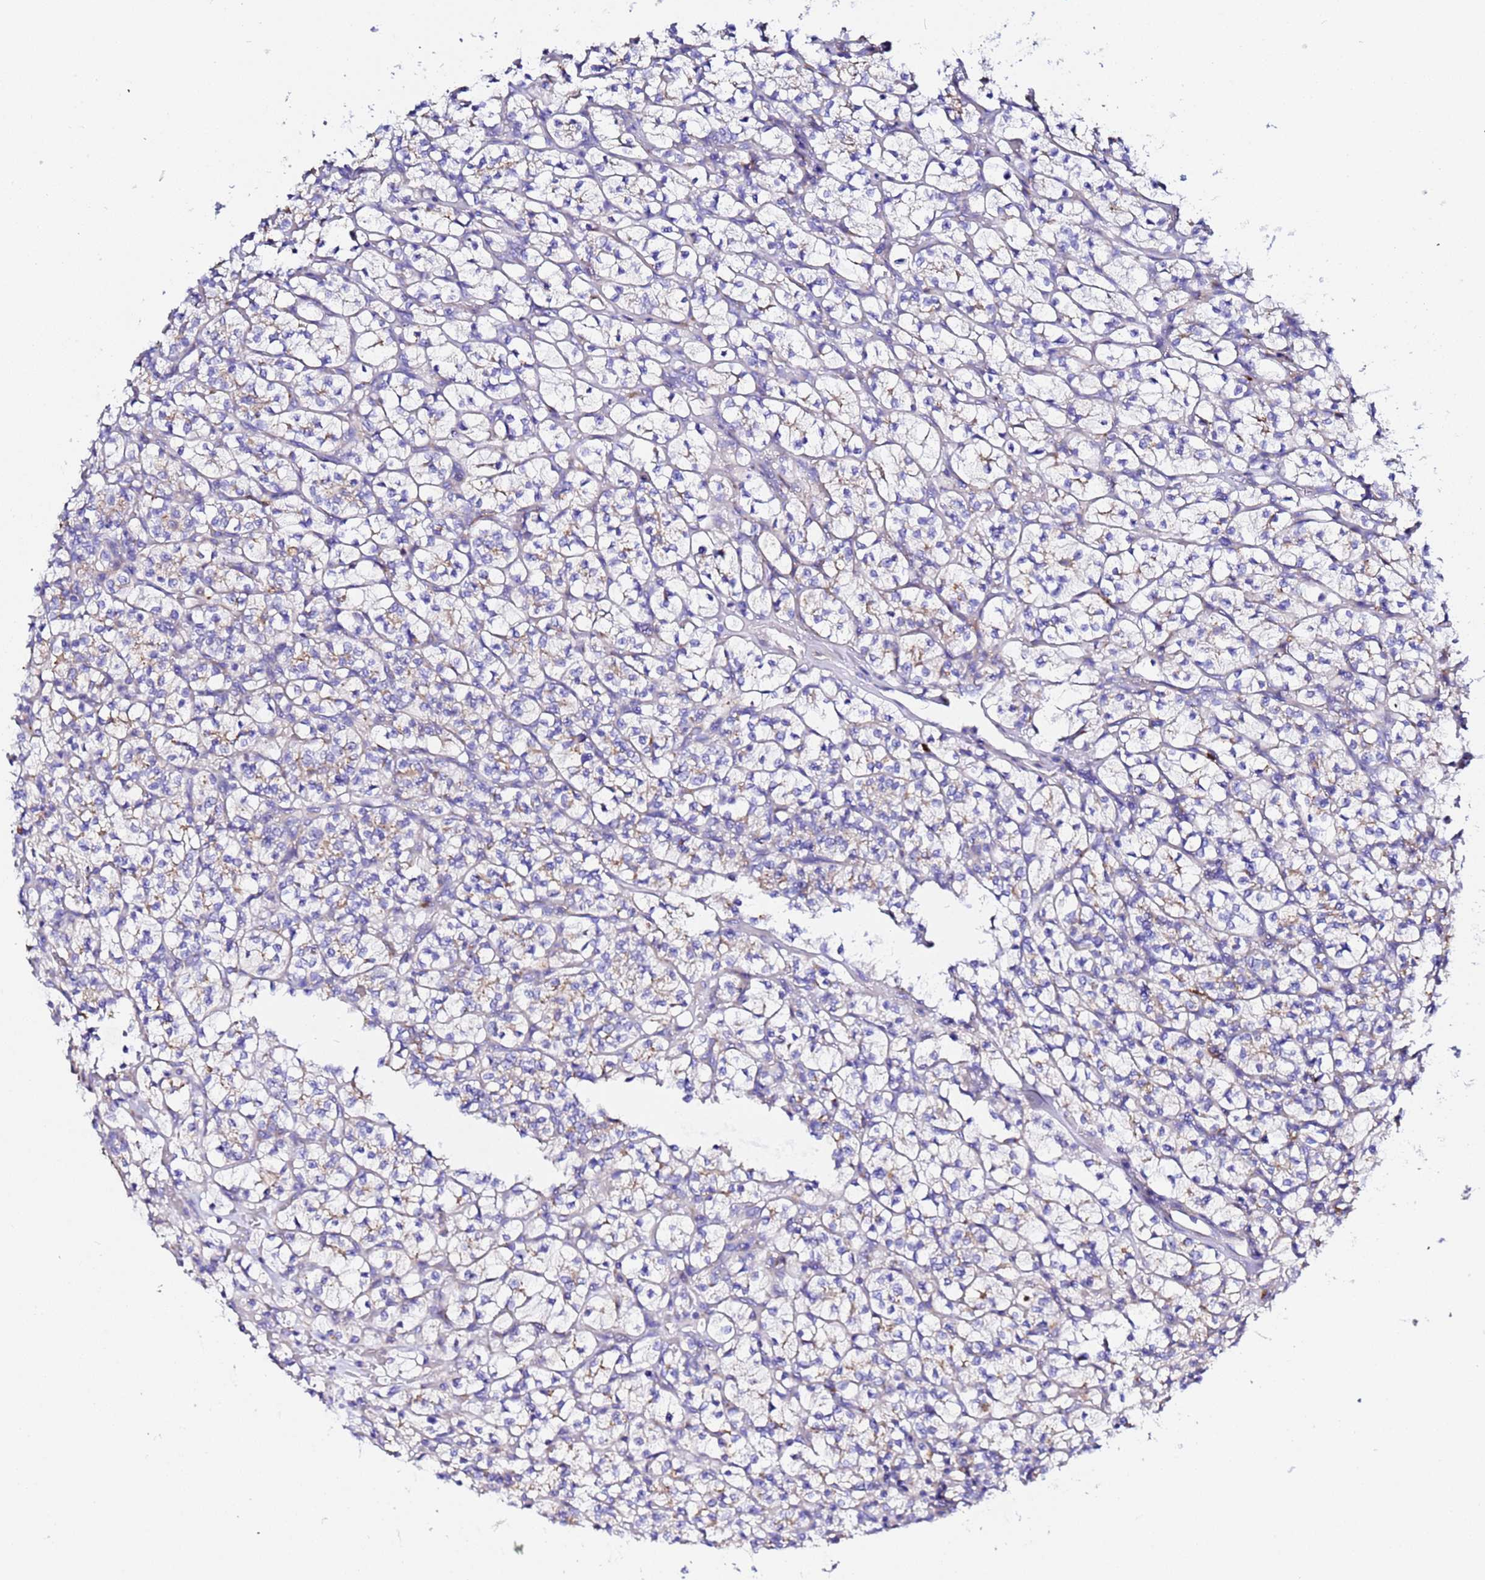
{"staining": {"intensity": "weak", "quantity": "<25%", "location": "cytoplasmic/membranous"}, "tissue": "renal cancer", "cell_type": "Tumor cells", "image_type": "cancer", "snomed": [{"axis": "morphology", "description": "Adenocarcinoma, NOS"}, {"axis": "topography", "description": "Kidney"}], "caption": "Human renal cancer (adenocarcinoma) stained for a protein using immunohistochemistry (IHC) exhibits no expression in tumor cells.", "gene": "VTI1B", "patient": {"sex": "female", "age": 64}}